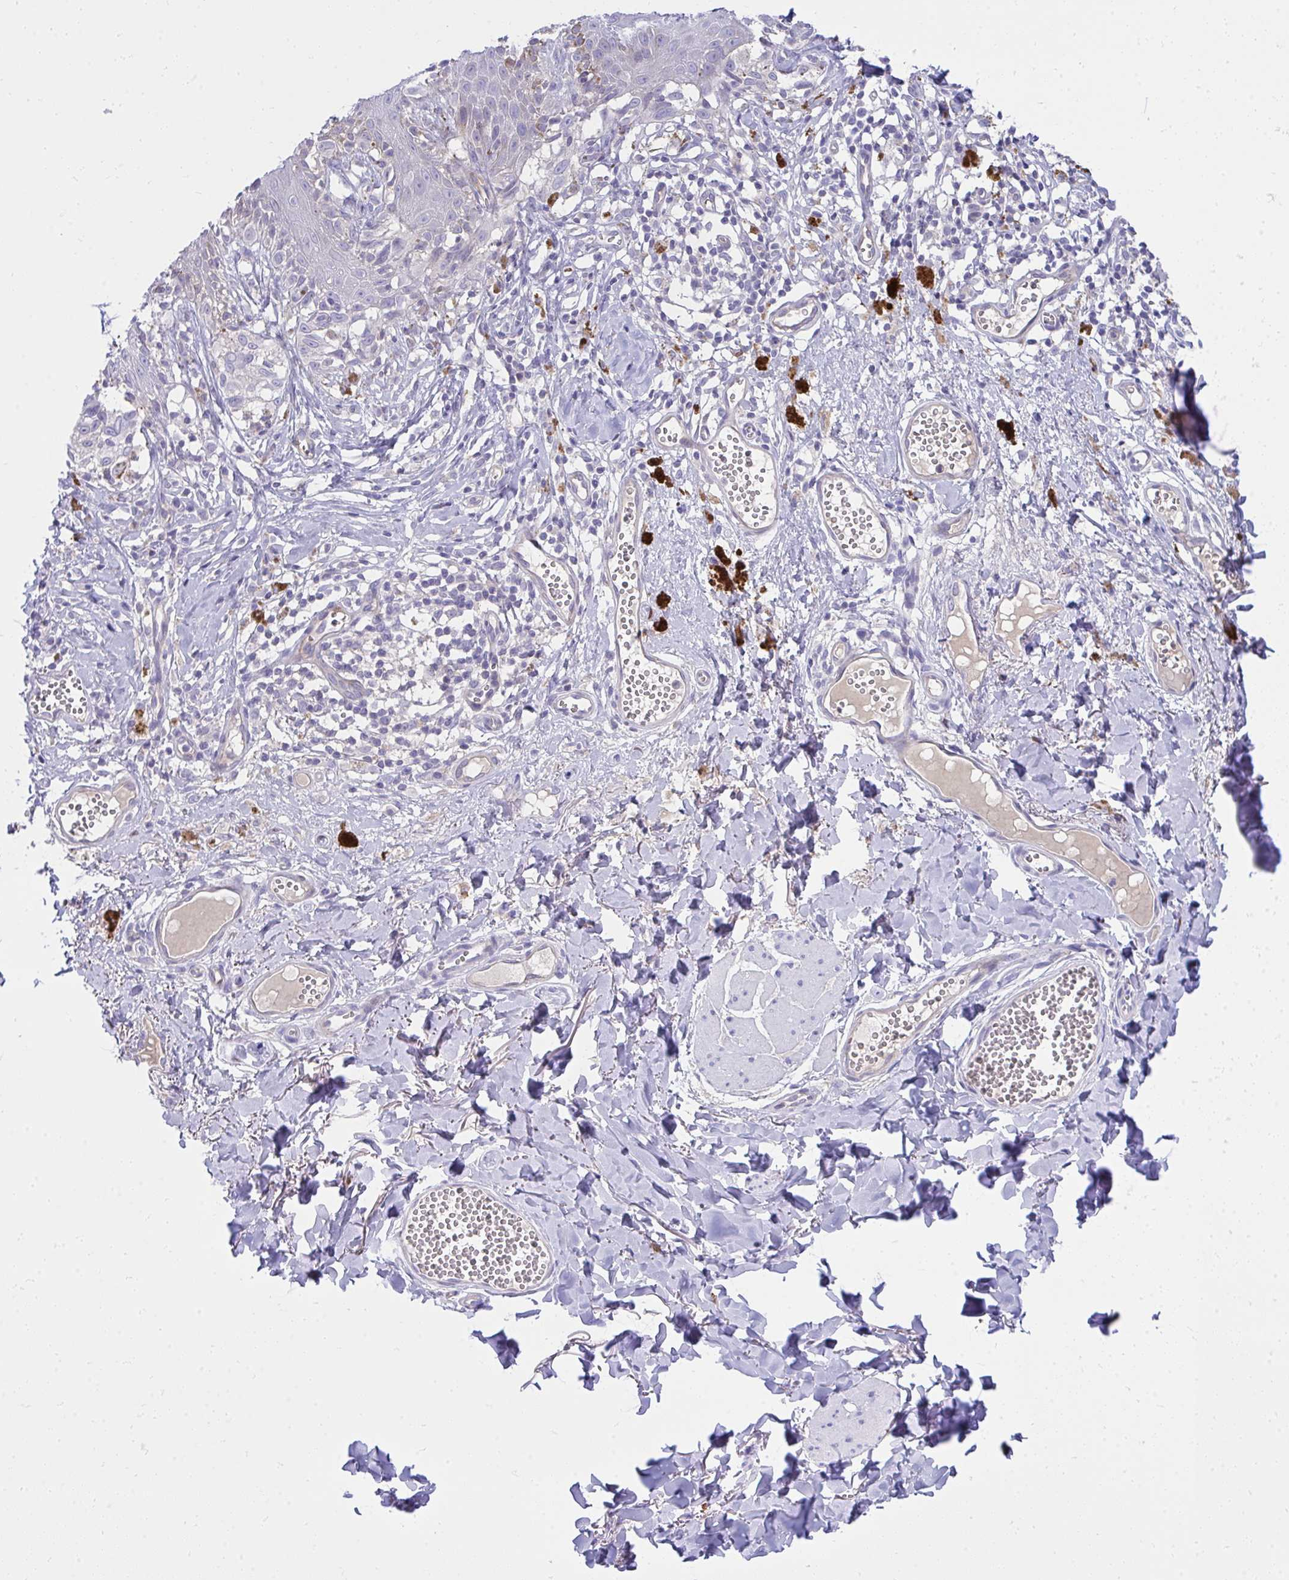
{"staining": {"intensity": "negative", "quantity": "none", "location": "none"}, "tissue": "melanoma", "cell_type": "Tumor cells", "image_type": "cancer", "snomed": [{"axis": "morphology", "description": "Malignant melanoma, NOS"}, {"axis": "topography", "description": "Skin"}], "caption": "Tumor cells are negative for protein expression in human malignant melanoma.", "gene": "LRRC36", "patient": {"sex": "female", "age": 49}}